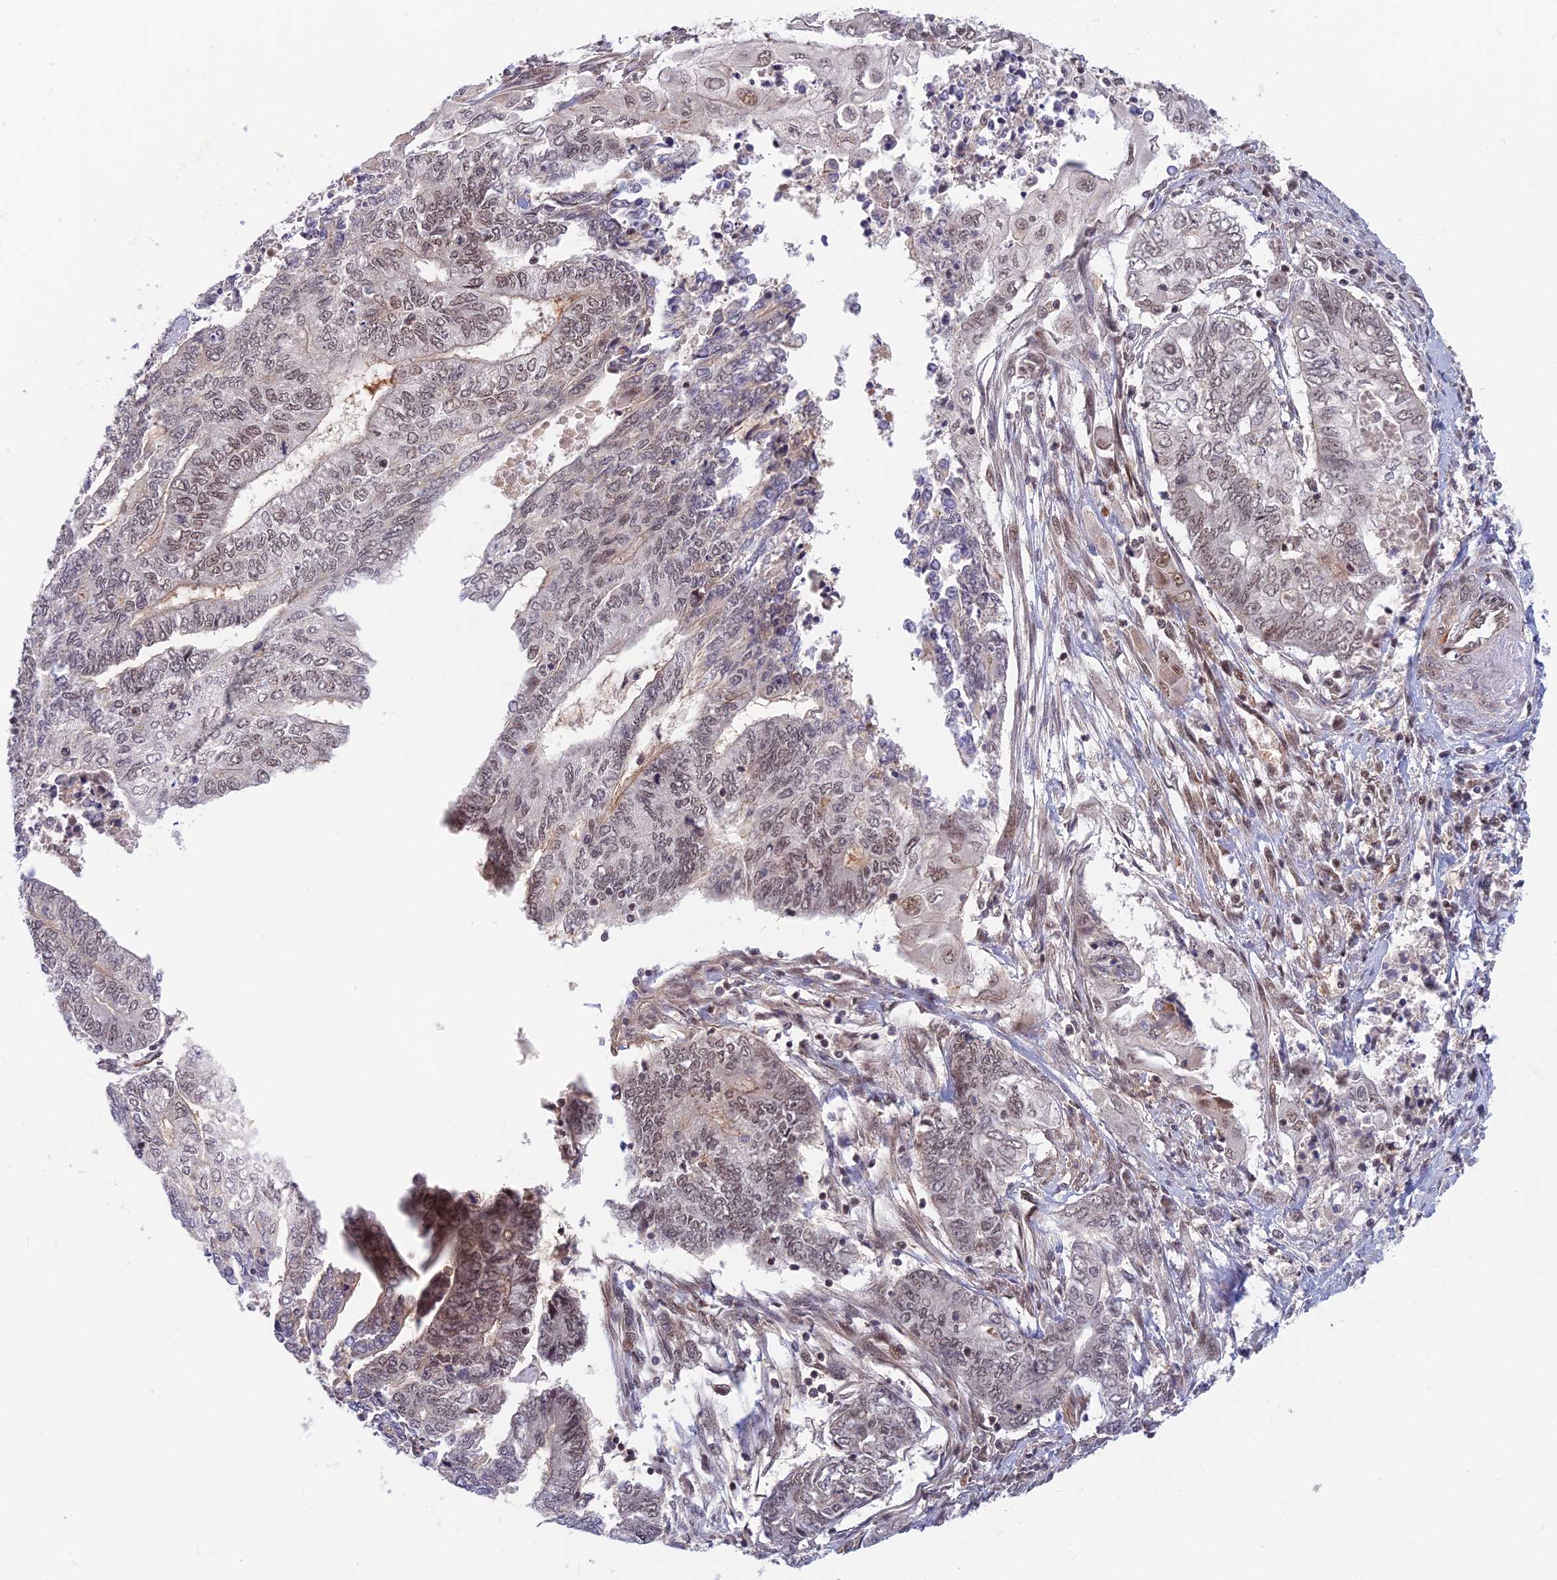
{"staining": {"intensity": "moderate", "quantity": "<25%", "location": "nuclear"}, "tissue": "endometrial cancer", "cell_type": "Tumor cells", "image_type": "cancer", "snomed": [{"axis": "morphology", "description": "Adenocarcinoma, NOS"}, {"axis": "topography", "description": "Uterus"}, {"axis": "topography", "description": "Endometrium"}], "caption": "A low amount of moderate nuclear expression is appreciated in approximately <25% of tumor cells in endometrial adenocarcinoma tissue.", "gene": "TCEA2", "patient": {"sex": "female", "age": 70}}